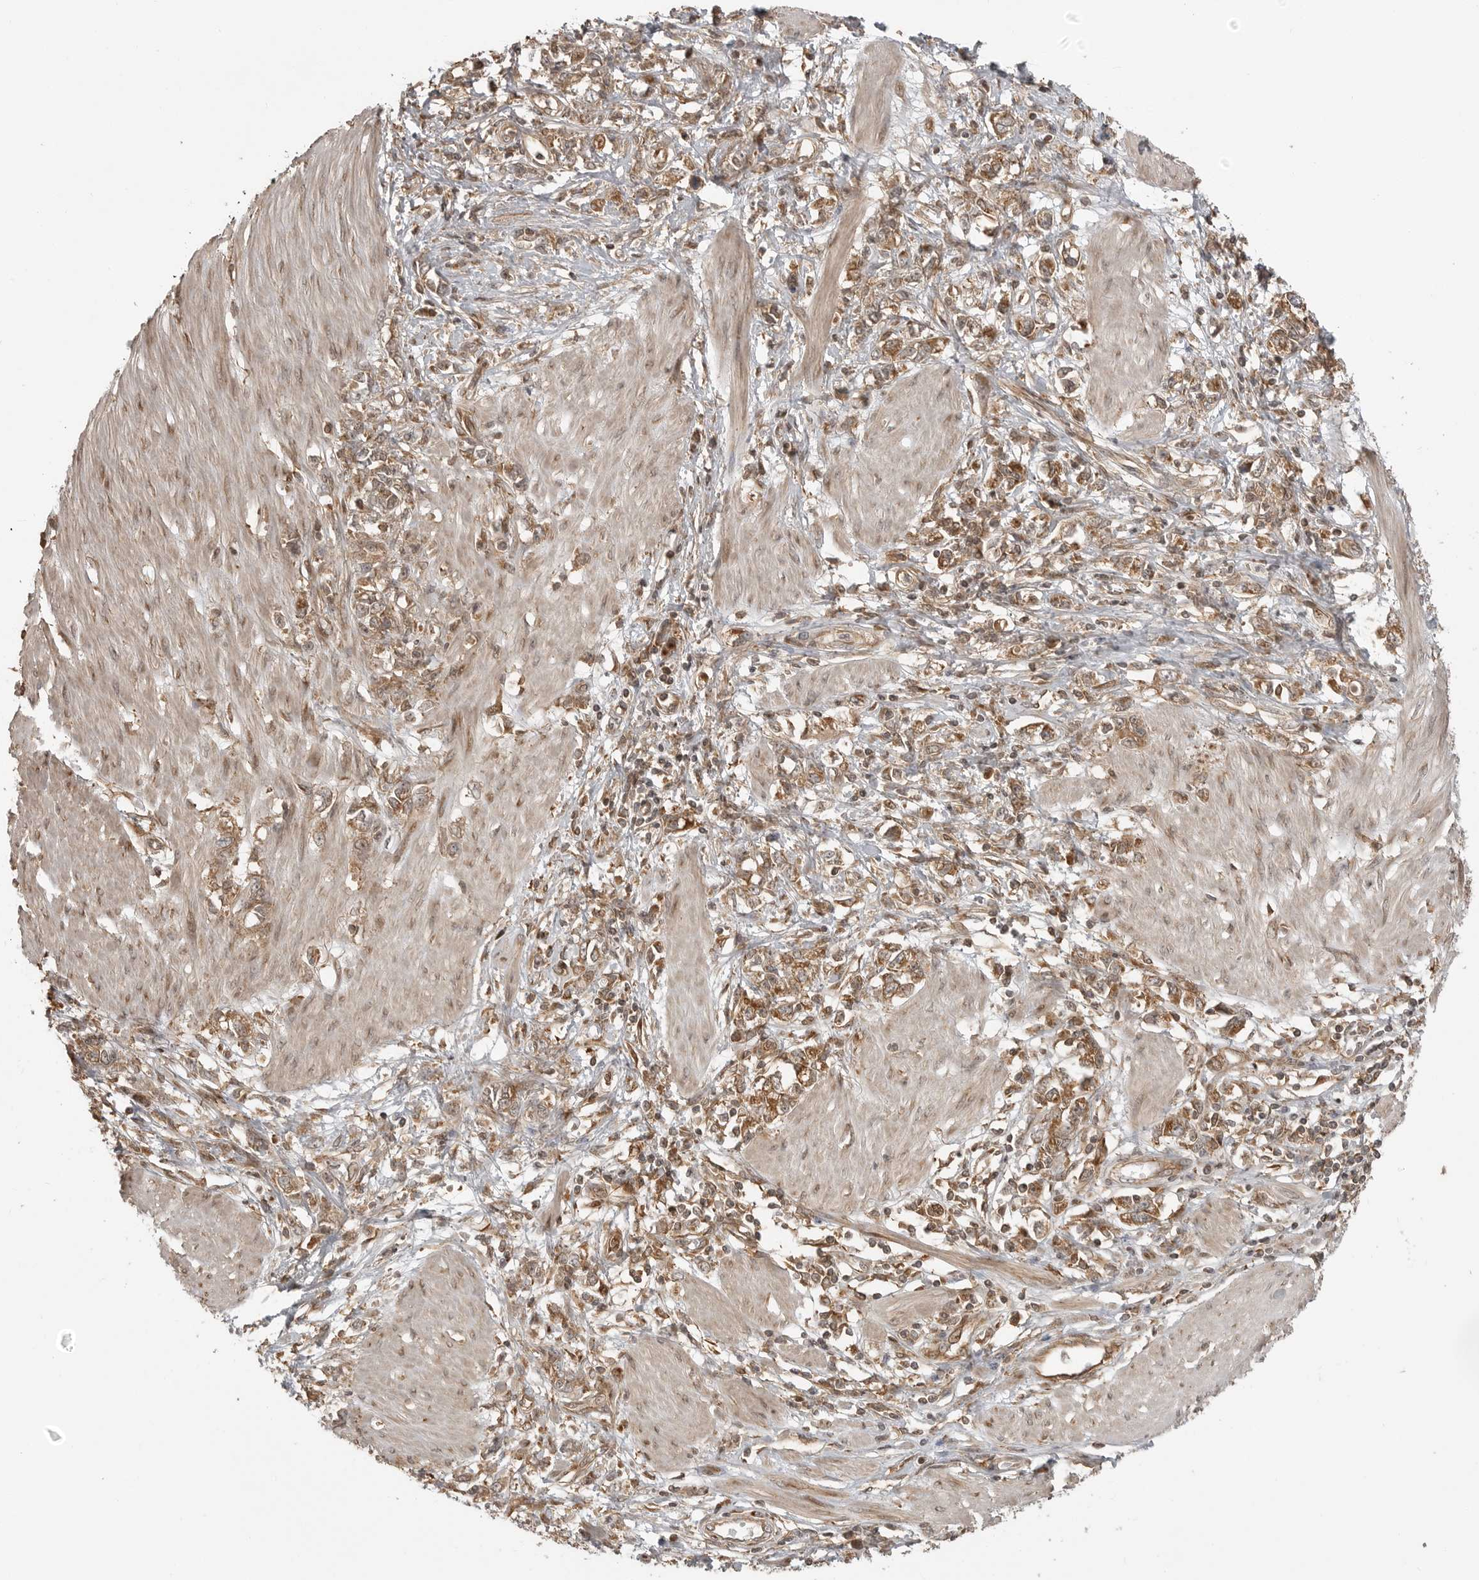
{"staining": {"intensity": "moderate", "quantity": ">75%", "location": "cytoplasmic/membranous"}, "tissue": "stomach cancer", "cell_type": "Tumor cells", "image_type": "cancer", "snomed": [{"axis": "morphology", "description": "Adenocarcinoma, NOS"}, {"axis": "topography", "description": "Stomach"}], "caption": "Protein expression analysis of adenocarcinoma (stomach) shows moderate cytoplasmic/membranous positivity in approximately >75% of tumor cells.", "gene": "FAT3", "patient": {"sex": "female", "age": 76}}